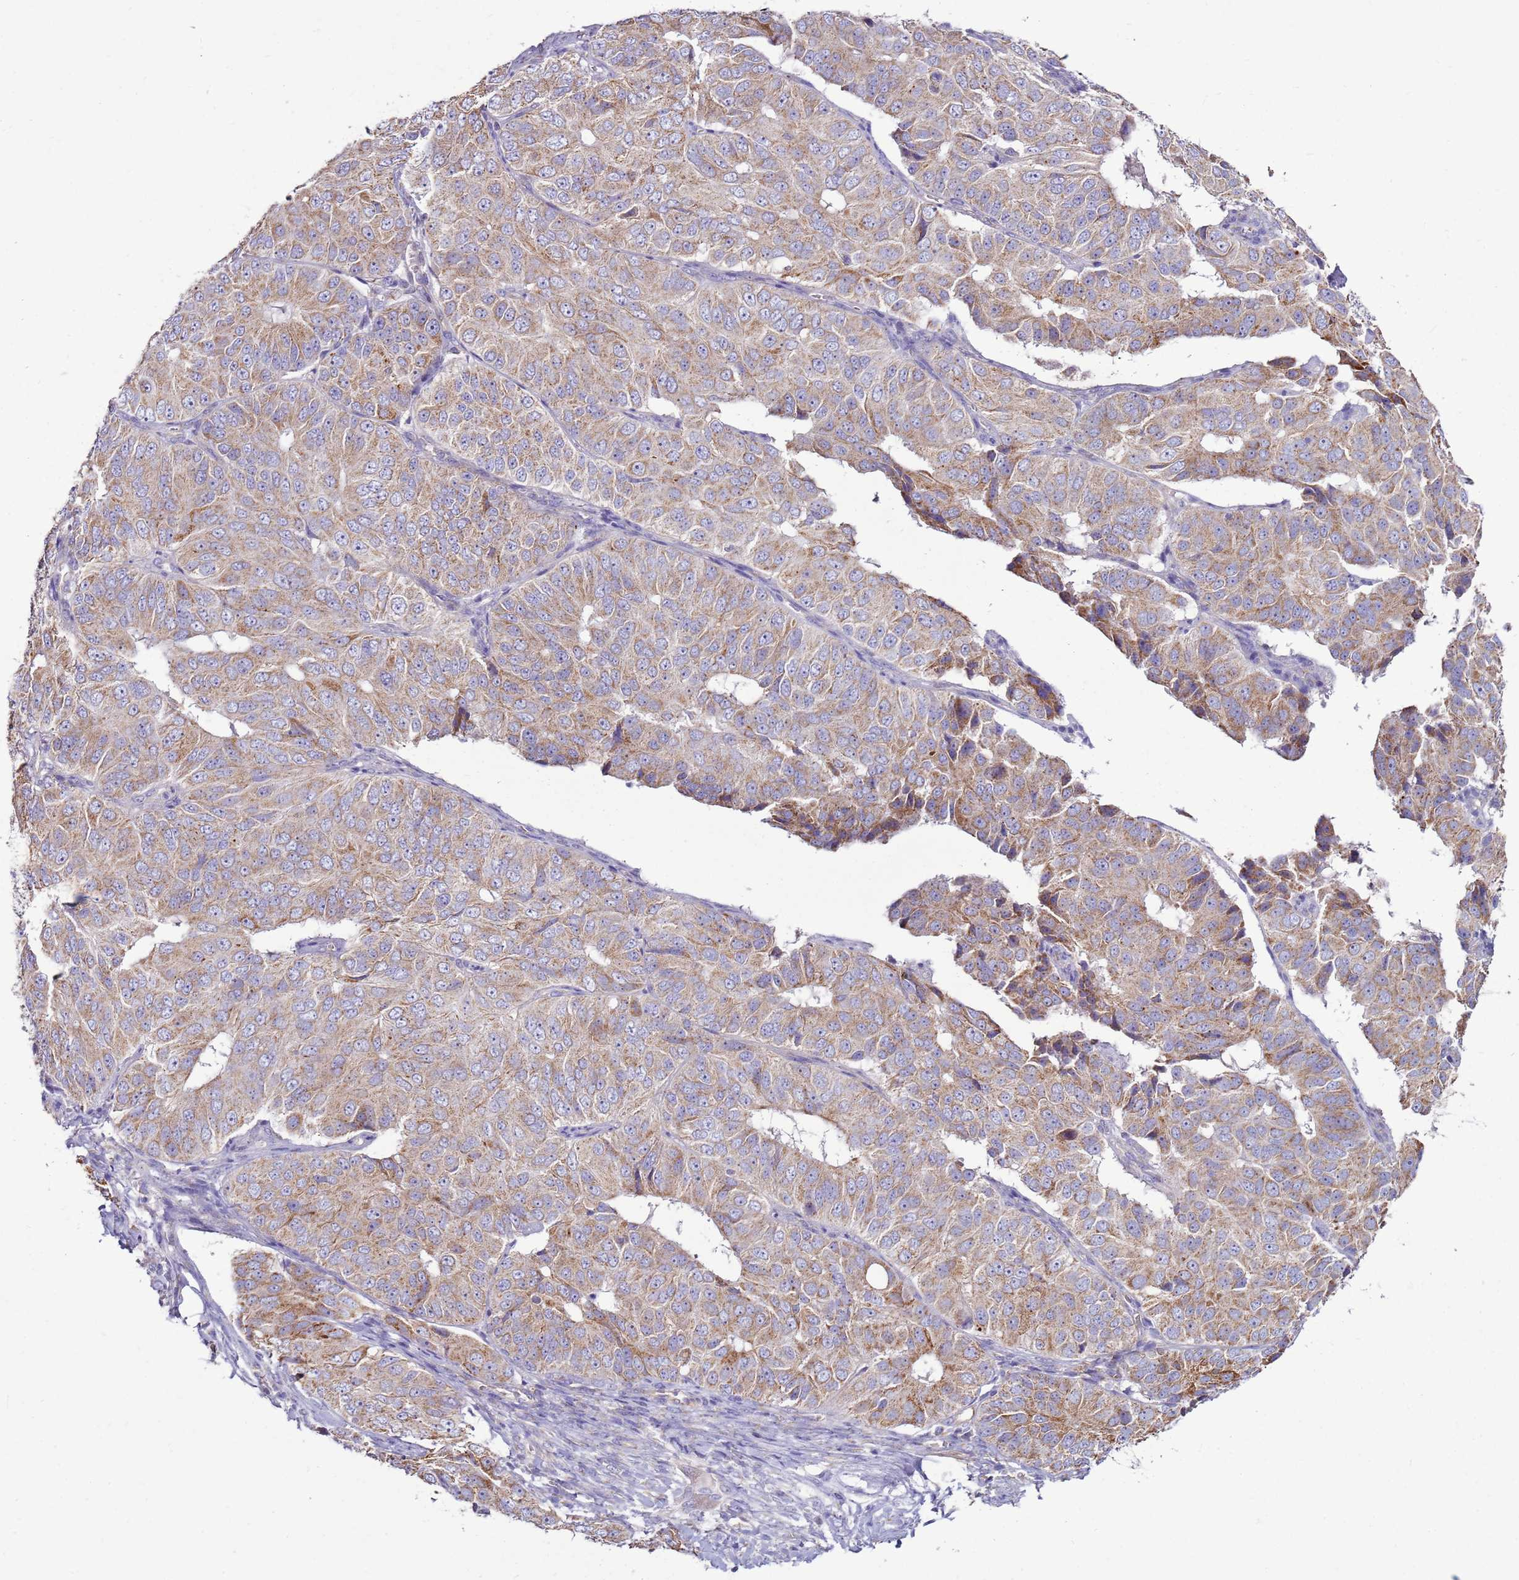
{"staining": {"intensity": "moderate", "quantity": ">75%", "location": "cytoplasmic/membranous"}, "tissue": "ovarian cancer", "cell_type": "Tumor cells", "image_type": "cancer", "snomed": [{"axis": "morphology", "description": "Carcinoma, endometroid"}, {"axis": "topography", "description": "Ovary"}], "caption": "There is medium levels of moderate cytoplasmic/membranous positivity in tumor cells of ovarian cancer, as demonstrated by immunohistochemical staining (brown color).", "gene": "TRAPPC4", "patient": {"sex": "female", "age": 51}}